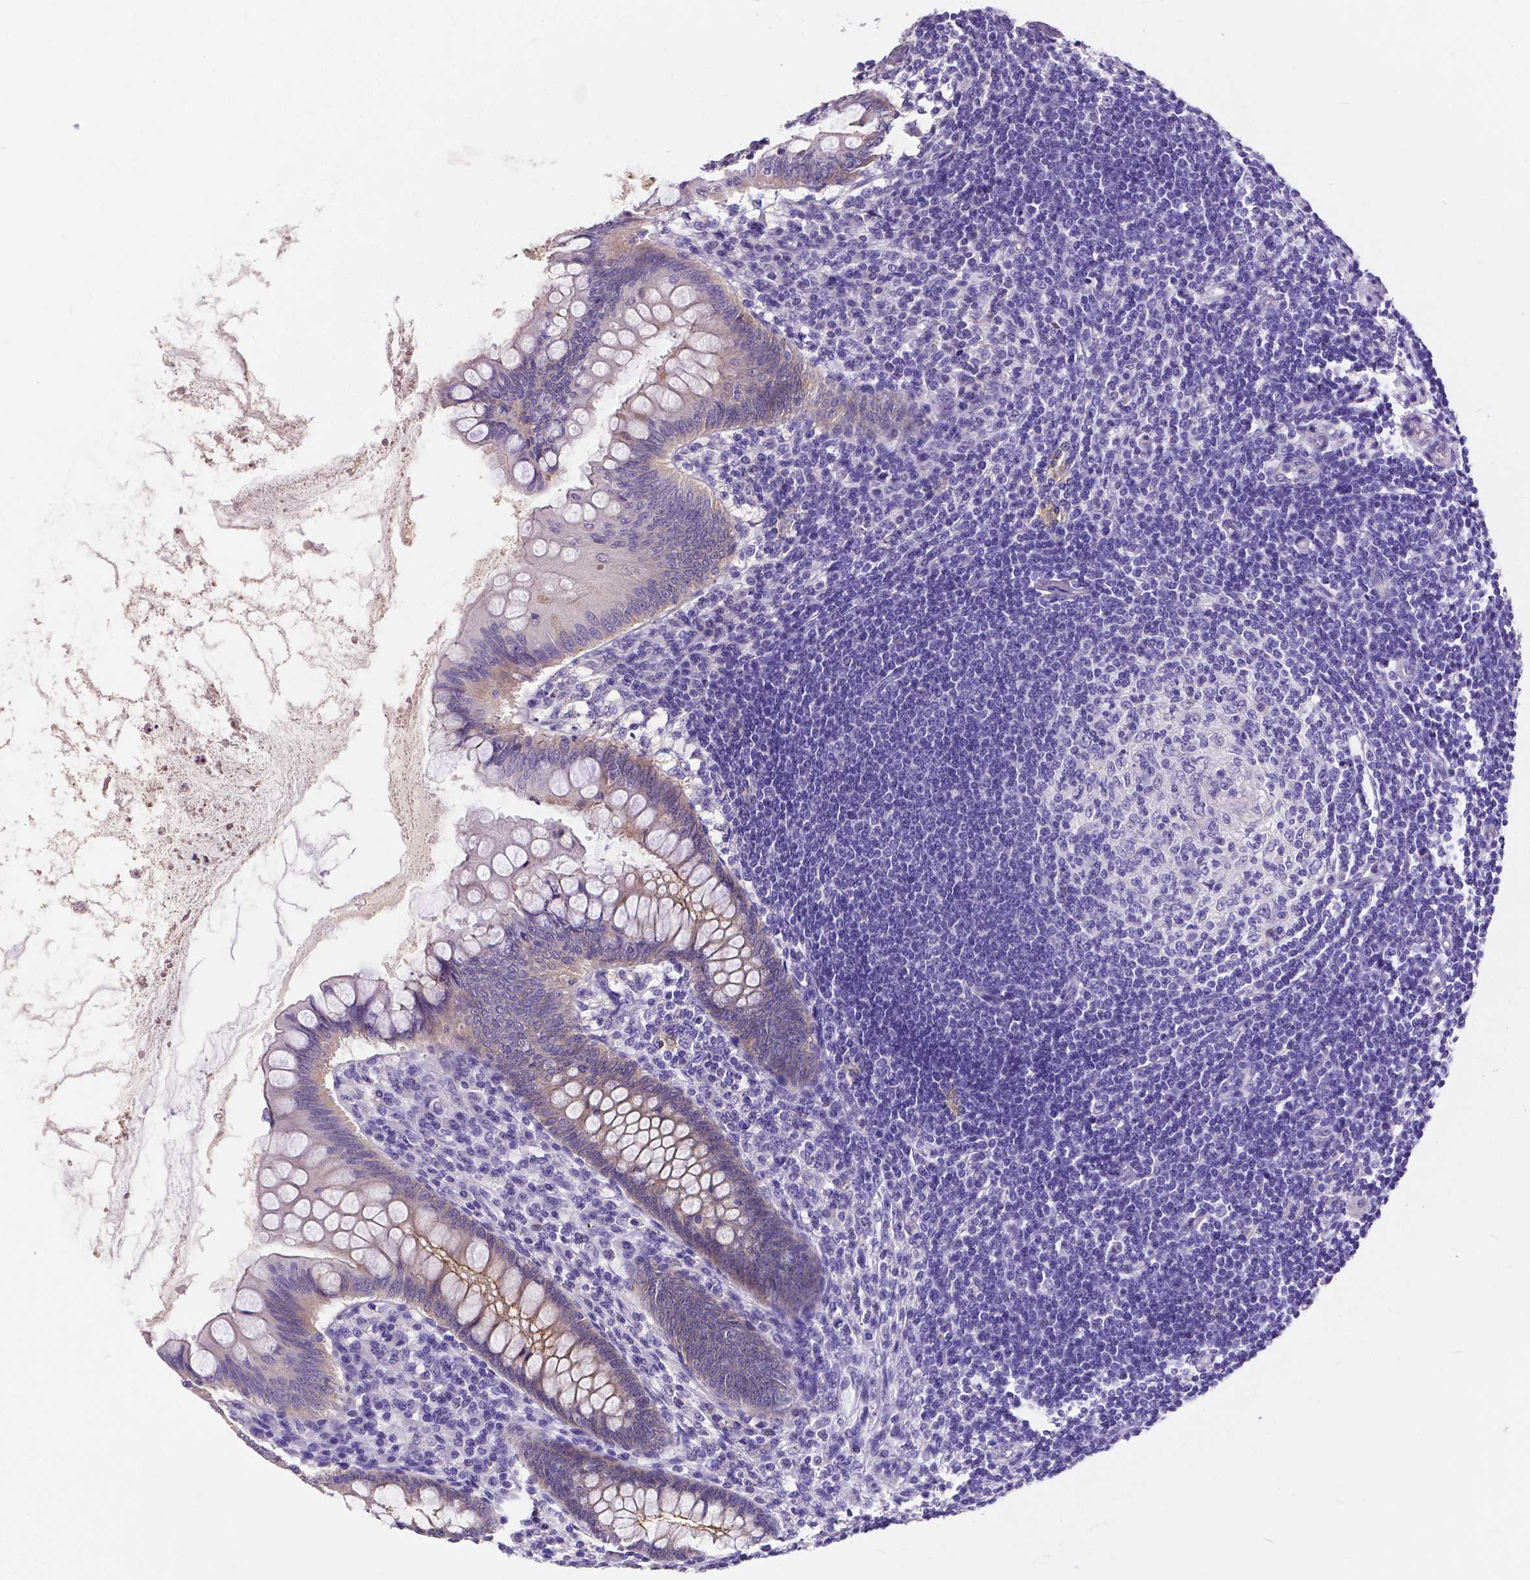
{"staining": {"intensity": "moderate", "quantity": ">75%", "location": "cytoplasmic/membranous"}, "tissue": "appendix", "cell_type": "Glandular cells", "image_type": "normal", "snomed": [{"axis": "morphology", "description": "Normal tissue, NOS"}, {"axis": "topography", "description": "Appendix"}], "caption": "Approximately >75% of glandular cells in normal appendix reveal moderate cytoplasmic/membranous protein positivity as visualized by brown immunohistochemical staining.", "gene": "OCLN", "patient": {"sex": "female", "age": 57}}